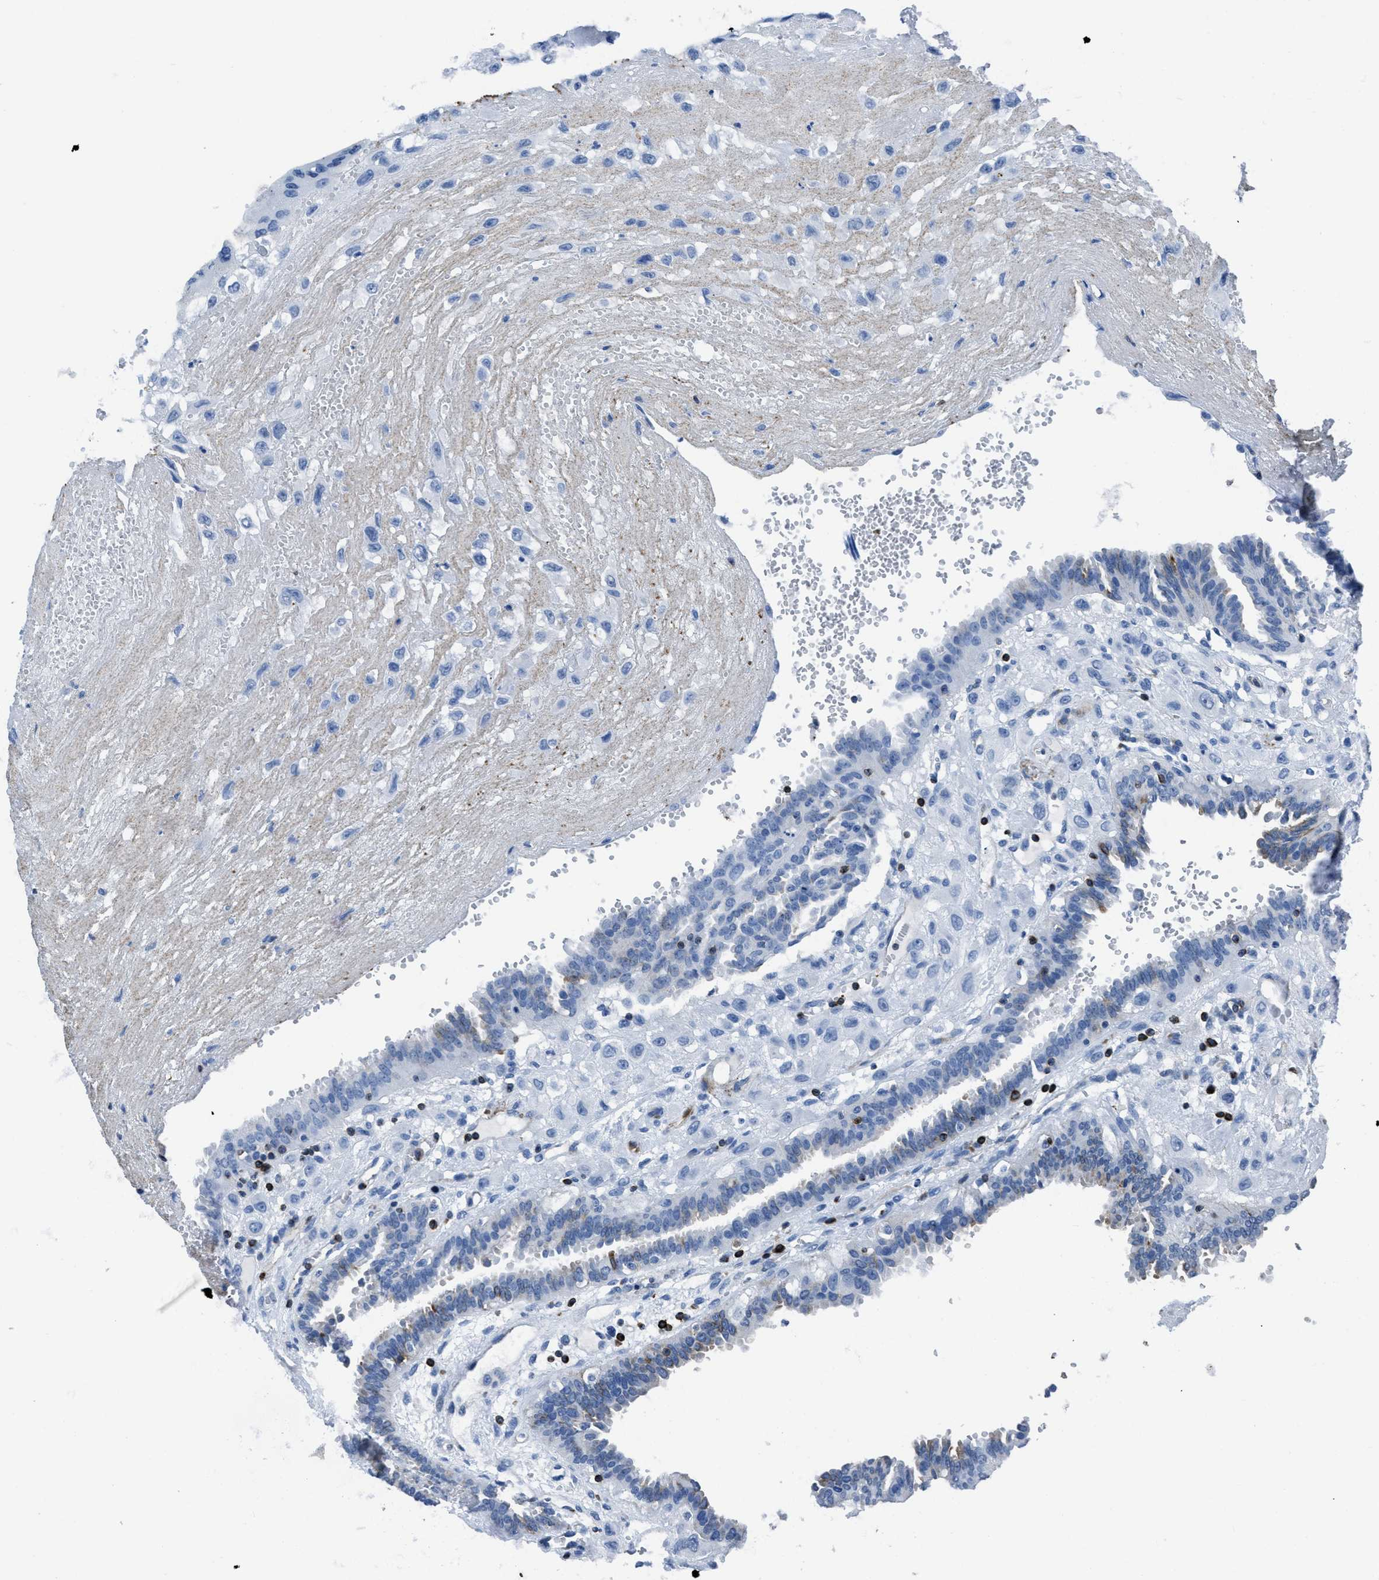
{"staining": {"intensity": "weak", "quantity": "<25%", "location": "cytoplasmic/membranous"}, "tissue": "fallopian tube", "cell_type": "Glandular cells", "image_type": "normal", "snomed": [{"axis": "morphology", "description": "Normal tissue, NOS"}, {"axis": "topography", "description": "Fallopian tube"}, {"axis": "topography", "description": "Placenta"}], "caption": "The photomicrograph reveals no significant positivity in glandular cells of fallopian tube.", "gene": "ITGA3", "patient": {"sex": "female", "age": 32}}